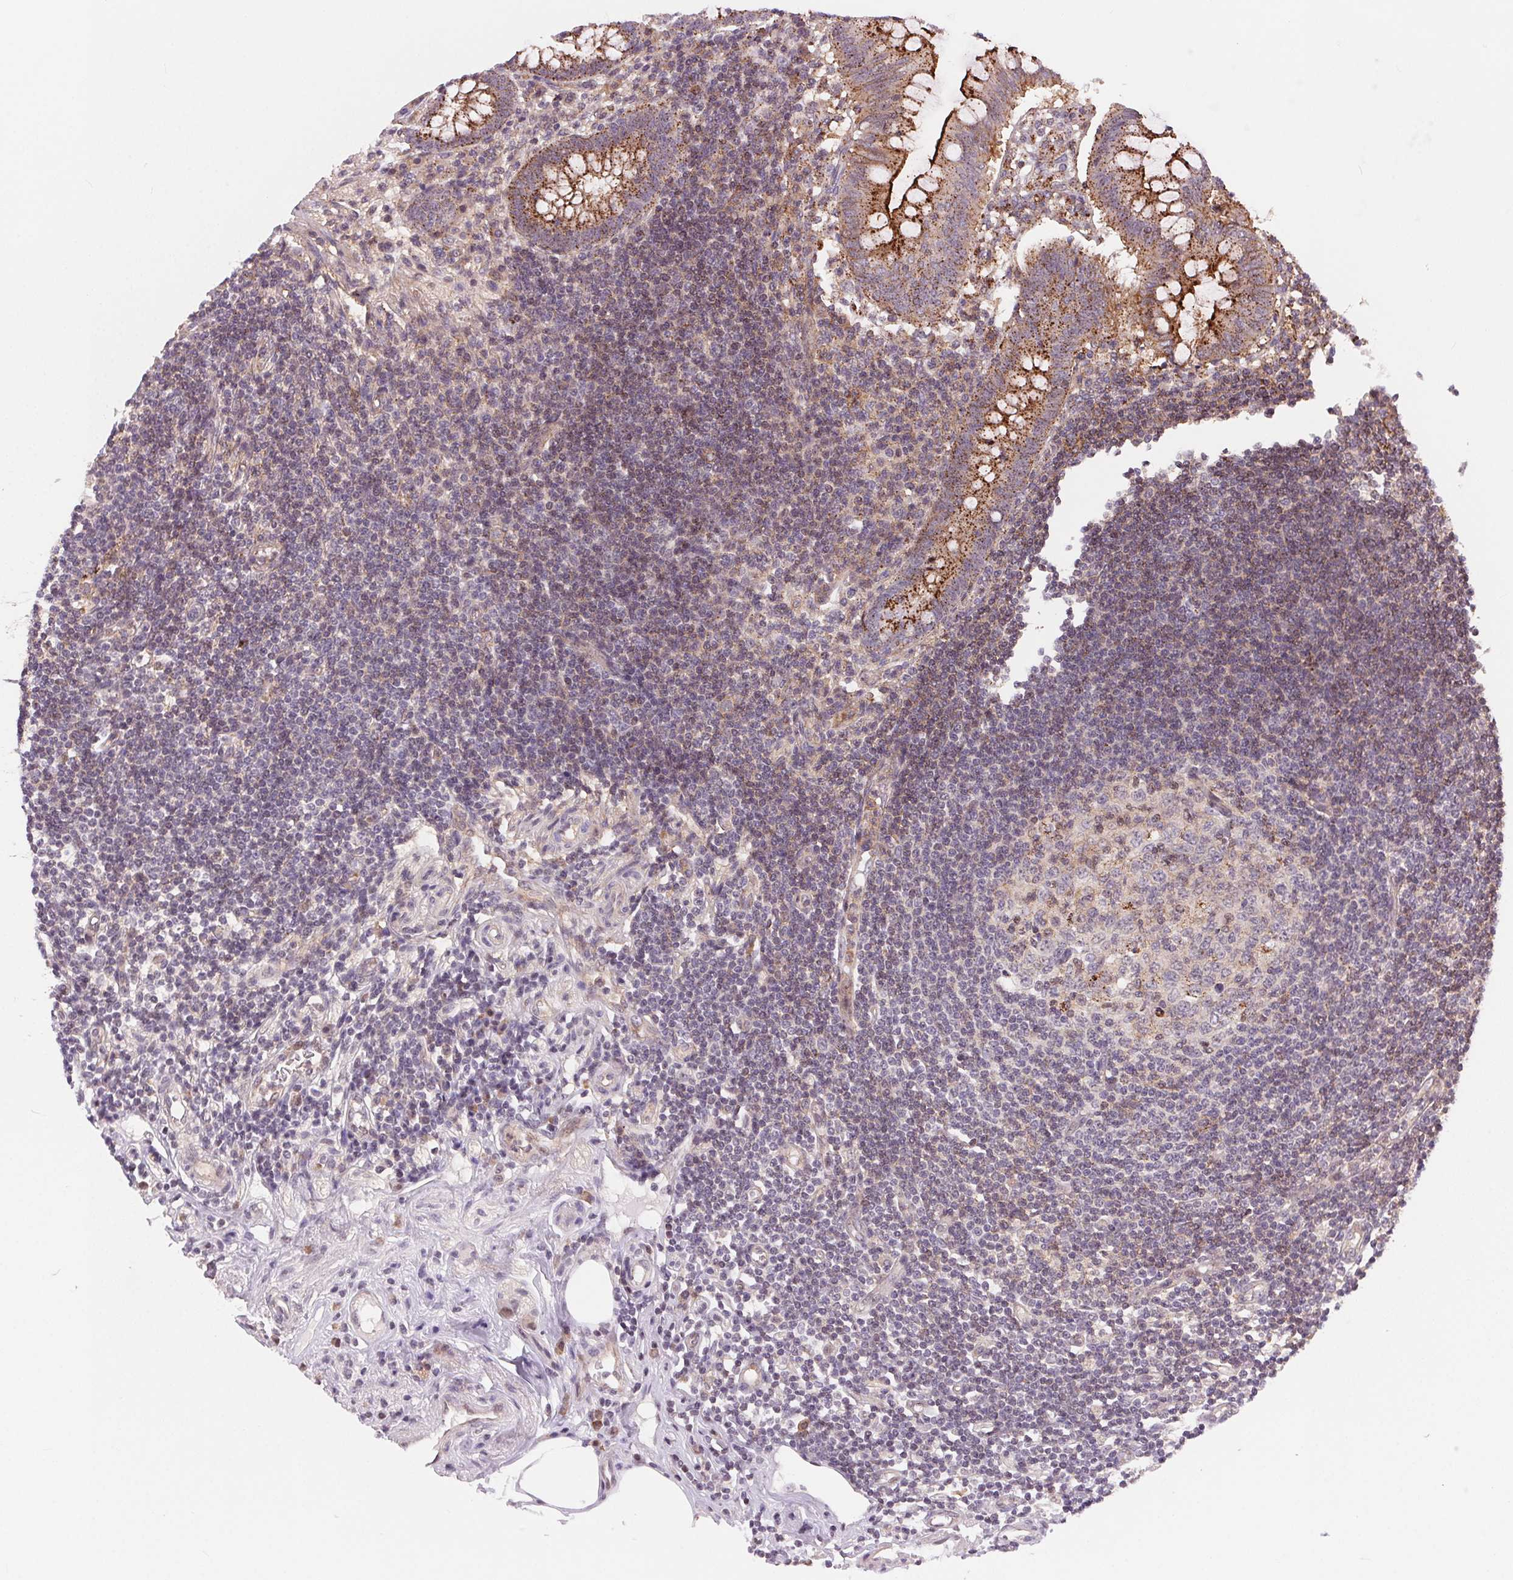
{"staining": {"intensity": "strong", "quantity": ">75%", "location": "cytoplasmic/membranous"}, "tissue": "appendix", "cell_type": "Glandular cells", "image_type": "normal", "snomed": [{"axis": "morphology", "description": "Normal tissue, NOS"}, {"axis": "topography", "description": "Appendix"}], "caption": "Immunohistochemical staining of benign human appendix reveals strong cytoplasmic/membranous protein expression in about >75% of glandular cells.", "gene": "CHMP4B", "patient": {"sex": "female", "age": 57}}